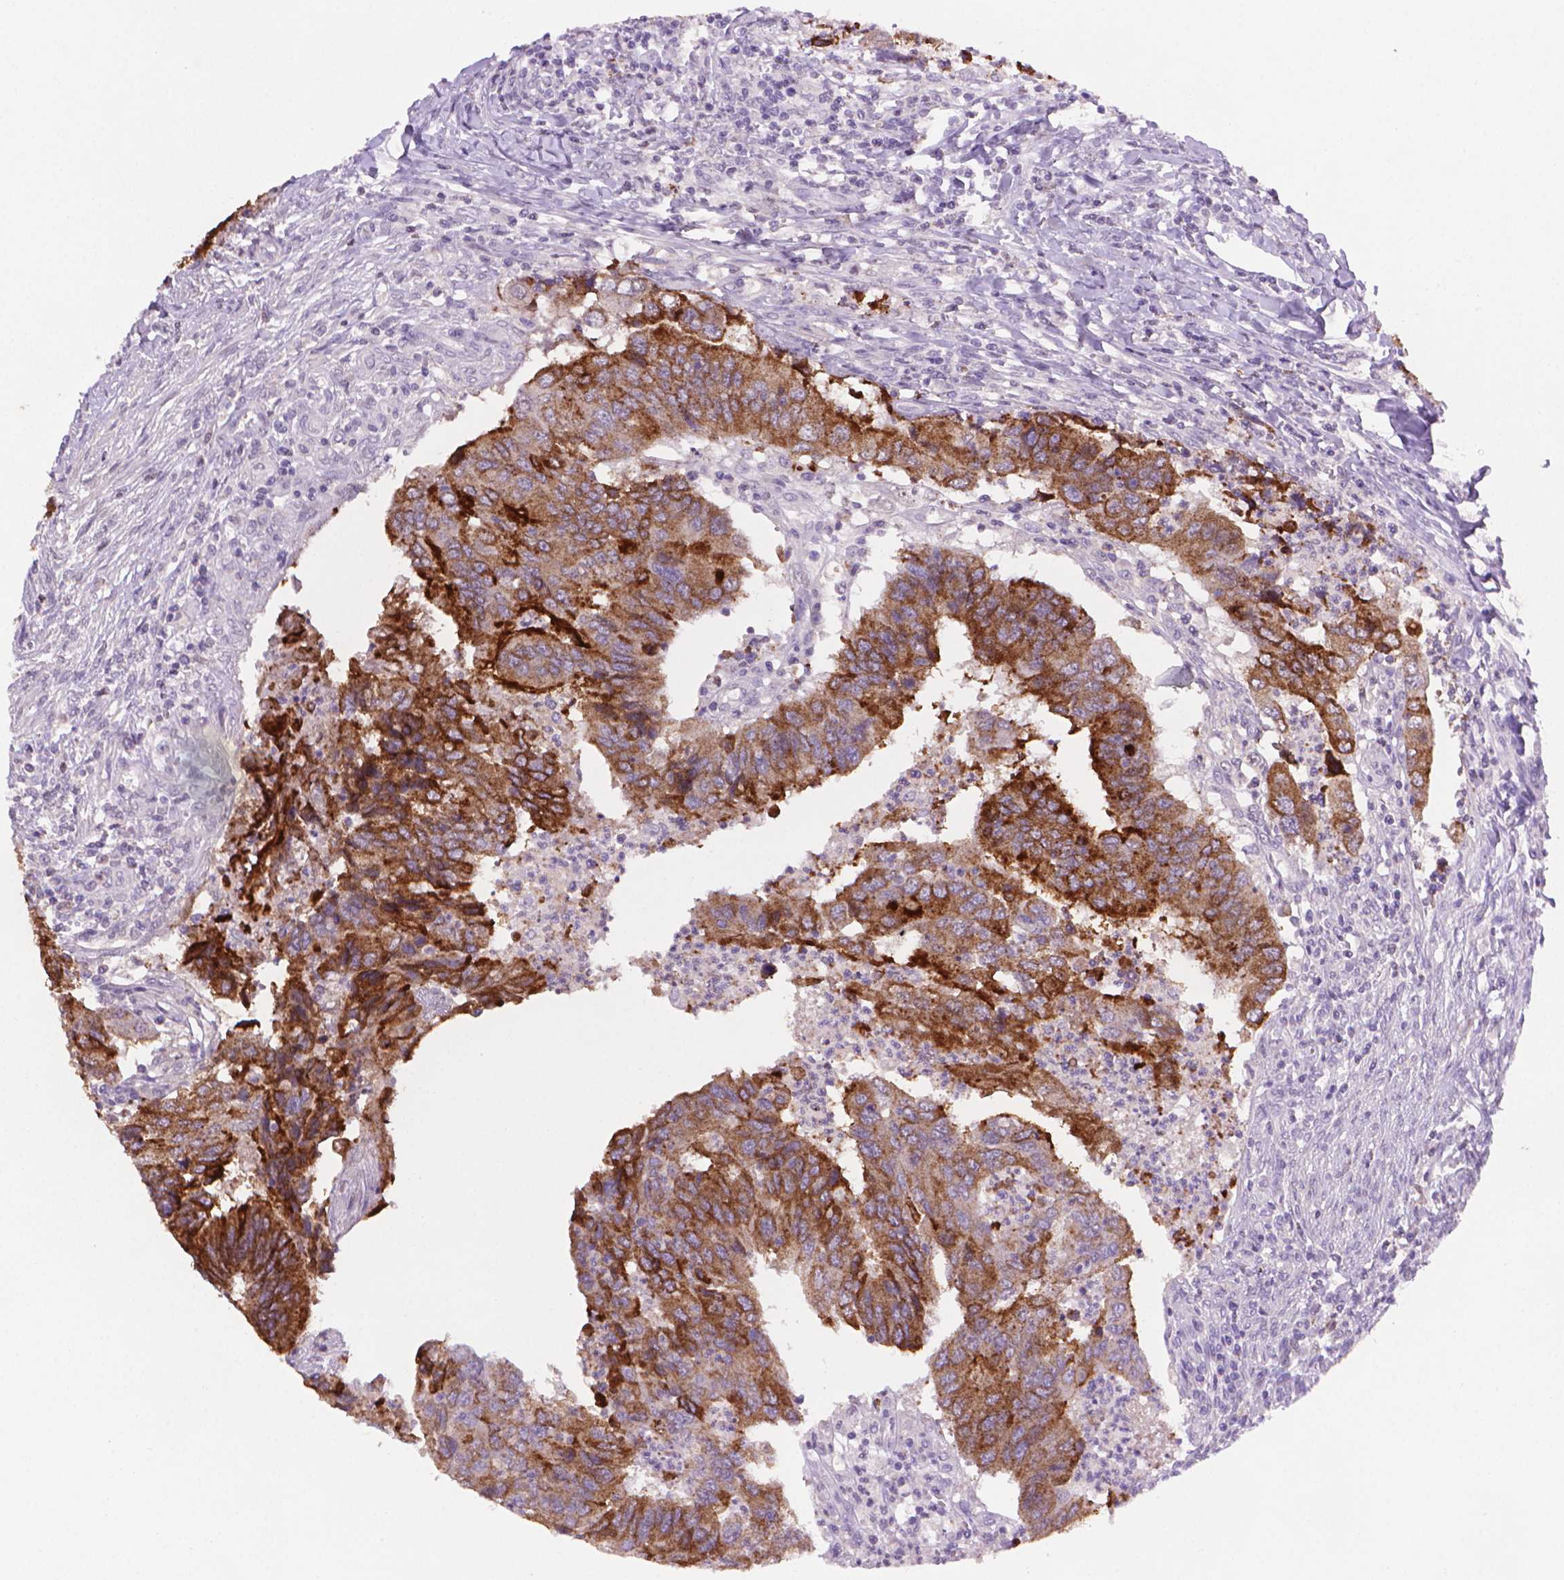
{"staining": {"intensity": "strong", "quantity": ">75%", "location": "cytoplasmic/membranous"}, "tissue": "colorectal cancer", "cell_type": "Tumor cells", "image_type": "cancer", "snomed": [{"axis": "morphology", "description": "Adenocarcinoma, NOS"}, {"axis": "topography", "description": "Colon"}], "caption": "High-magnification brightfield microscopy of colorectal cancer (adenocarcinoma) stained with DAB (3,3'-diaminobenzidine) (brown) and counterstained with hematoxylin (blue). tumor cells exhibit strong cytoplasmic/membranous expression is identified in about>75% of cells. The protein of interest is shown in brown color, while the nuclei are stained blue.", "gene": "MUC1", "patient": {"sex": "female", "age": 67}}